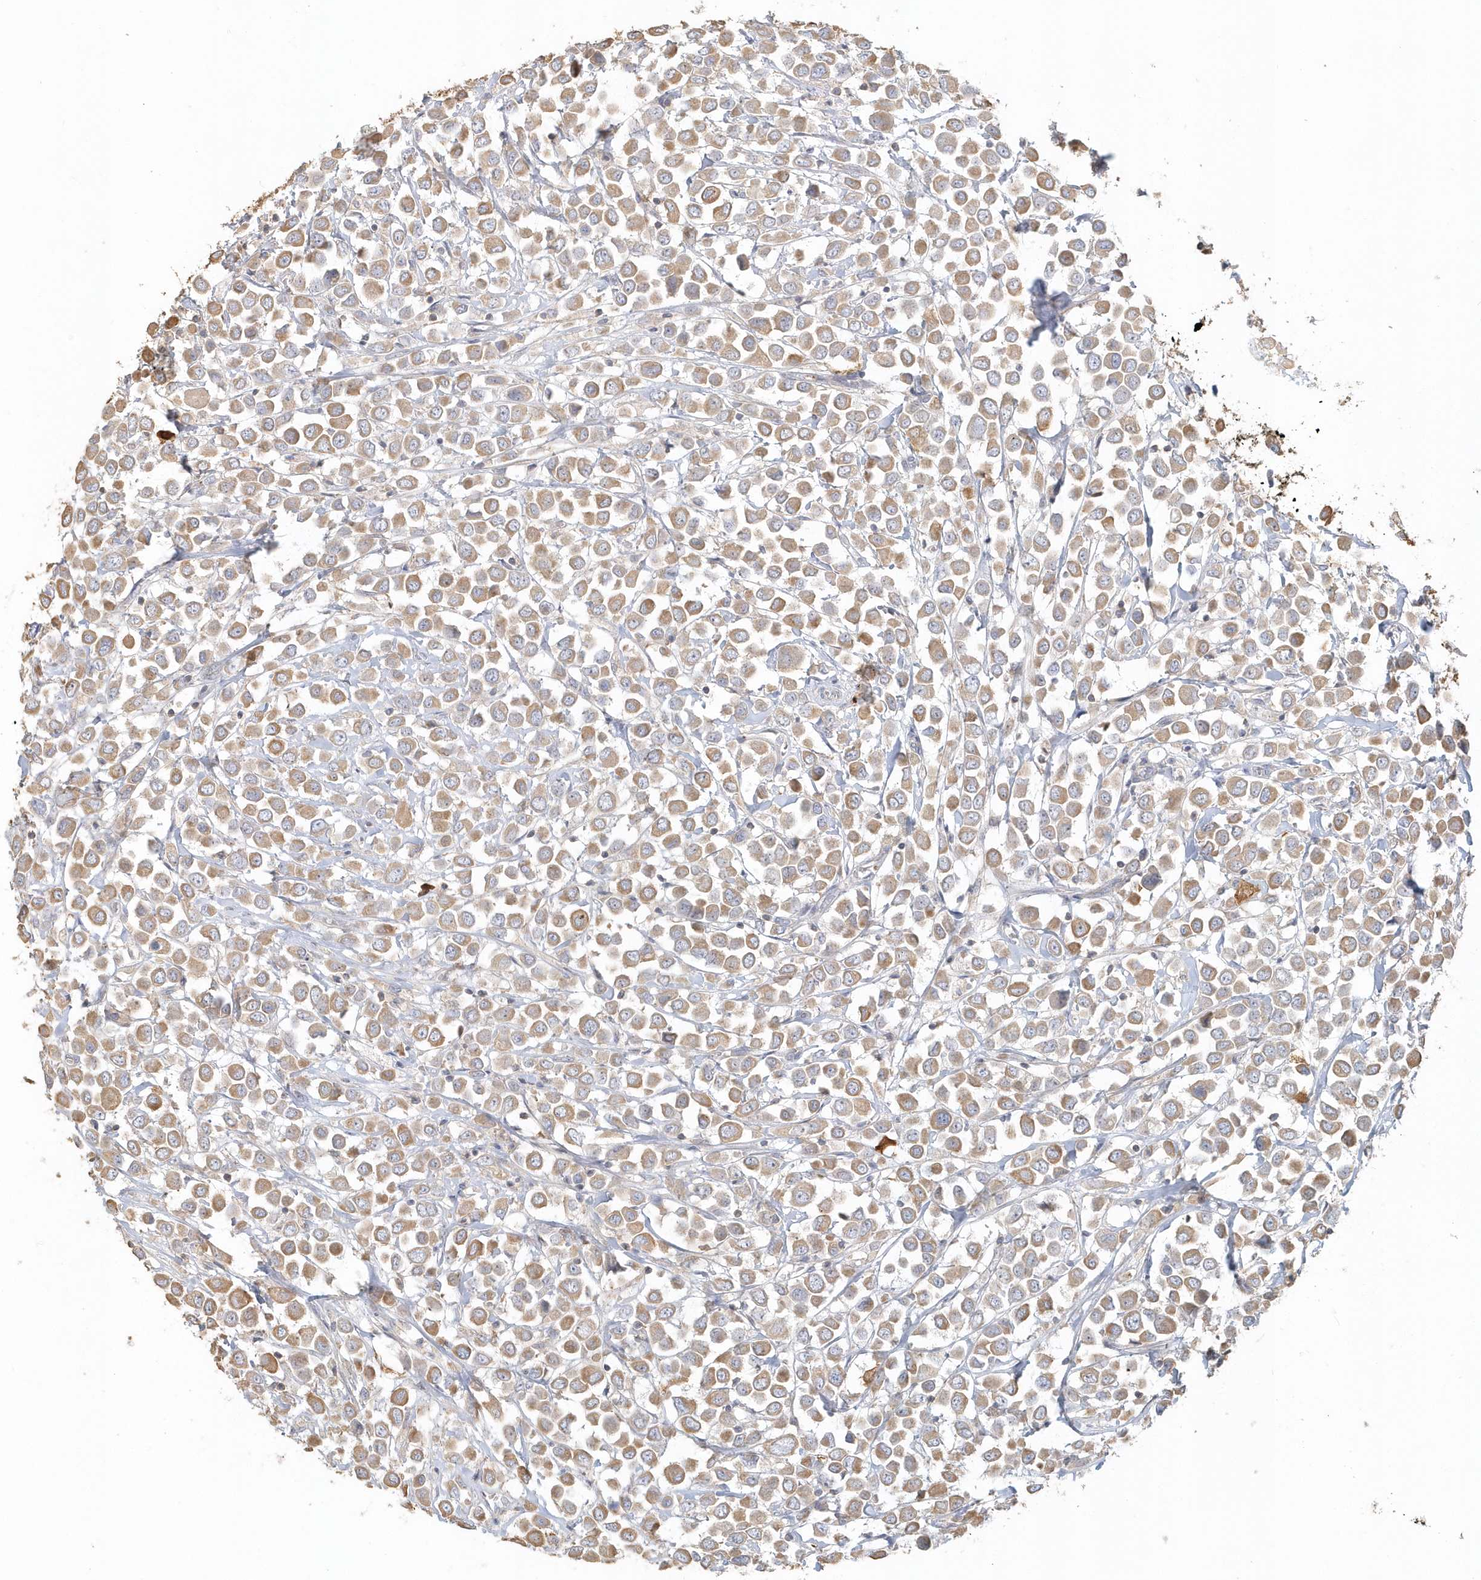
{"staining": {"intensity": "moderate", "quantity": ">75%", "location": "cytoplasmic/membranous"}, "tissue": "breast cancer", "cell_type": "Tumor cells", "image_type": "cancer", "snomed": [{"axis": "morphology", "description": "Duct carcinoma"}, {"axis": "topography", "description": "Breast"}], "caption": "Breast intraductal carcinoma stained for a protein shows moderate cytoplasmic/membranous positivity in tumor cells.", "gene": "MMRN1", "patient": {"sex": "female", "age": 61}}